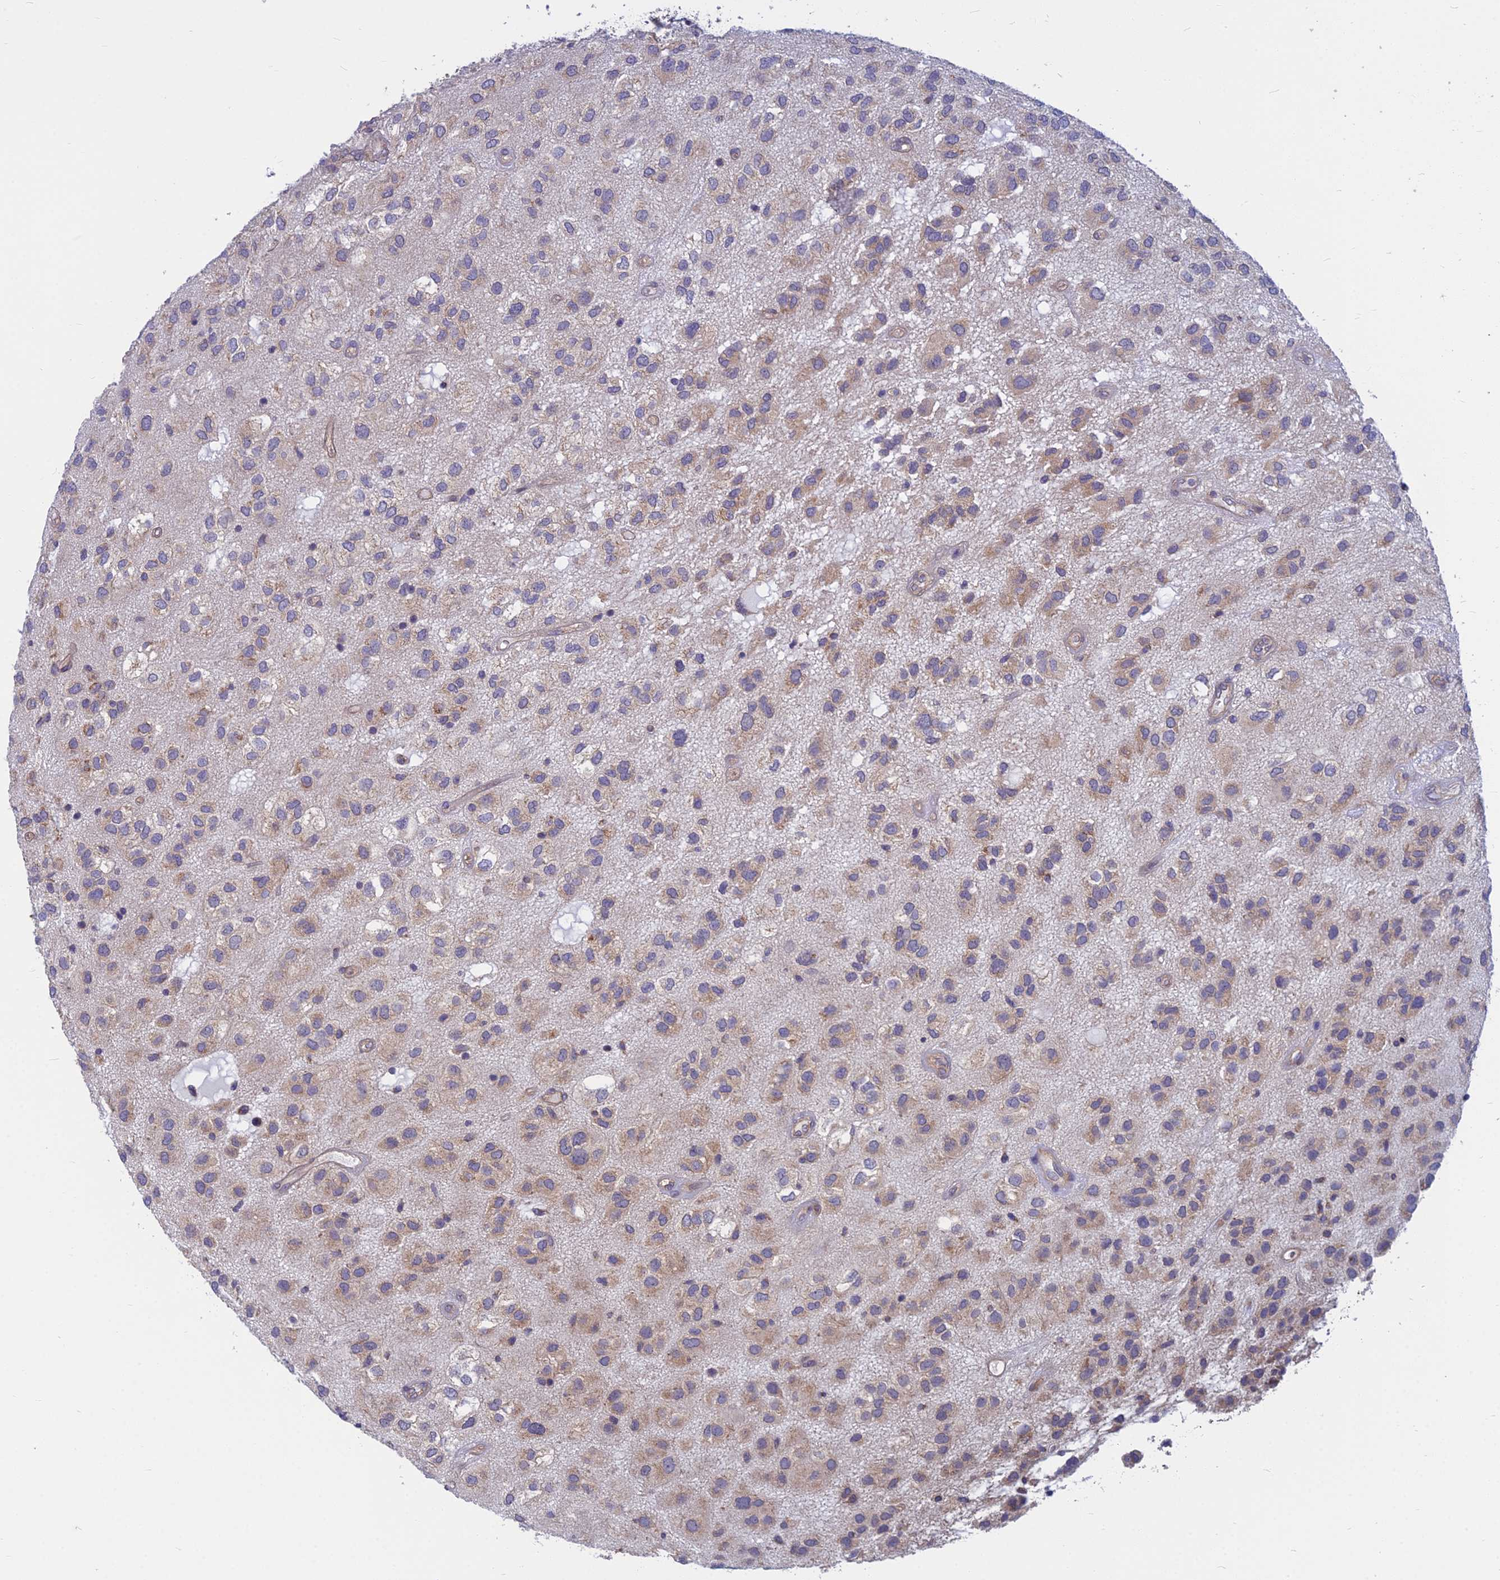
{"staining": {"intensity": "weak", "quantity": "25%-75%", "location": "cytoplasmic/membranous"}, "tissue": "glioma", "cell_type": "Tumor cells", "image_type": "cancer", "snomed": [{"axis": "morphology", "description": "Glioma, malignant, Low grade"}, {"axis": "topography", "description": "Brain"}], "caption": "Low-grade glioma (malignant) stained with DAB immunohistochemistry shows low levels of weak cytoplasmic/membranous expression in about 25%-75% of tumor cells.", "gene": "COX20", "patient": {"sex": "male", "age": 66}}